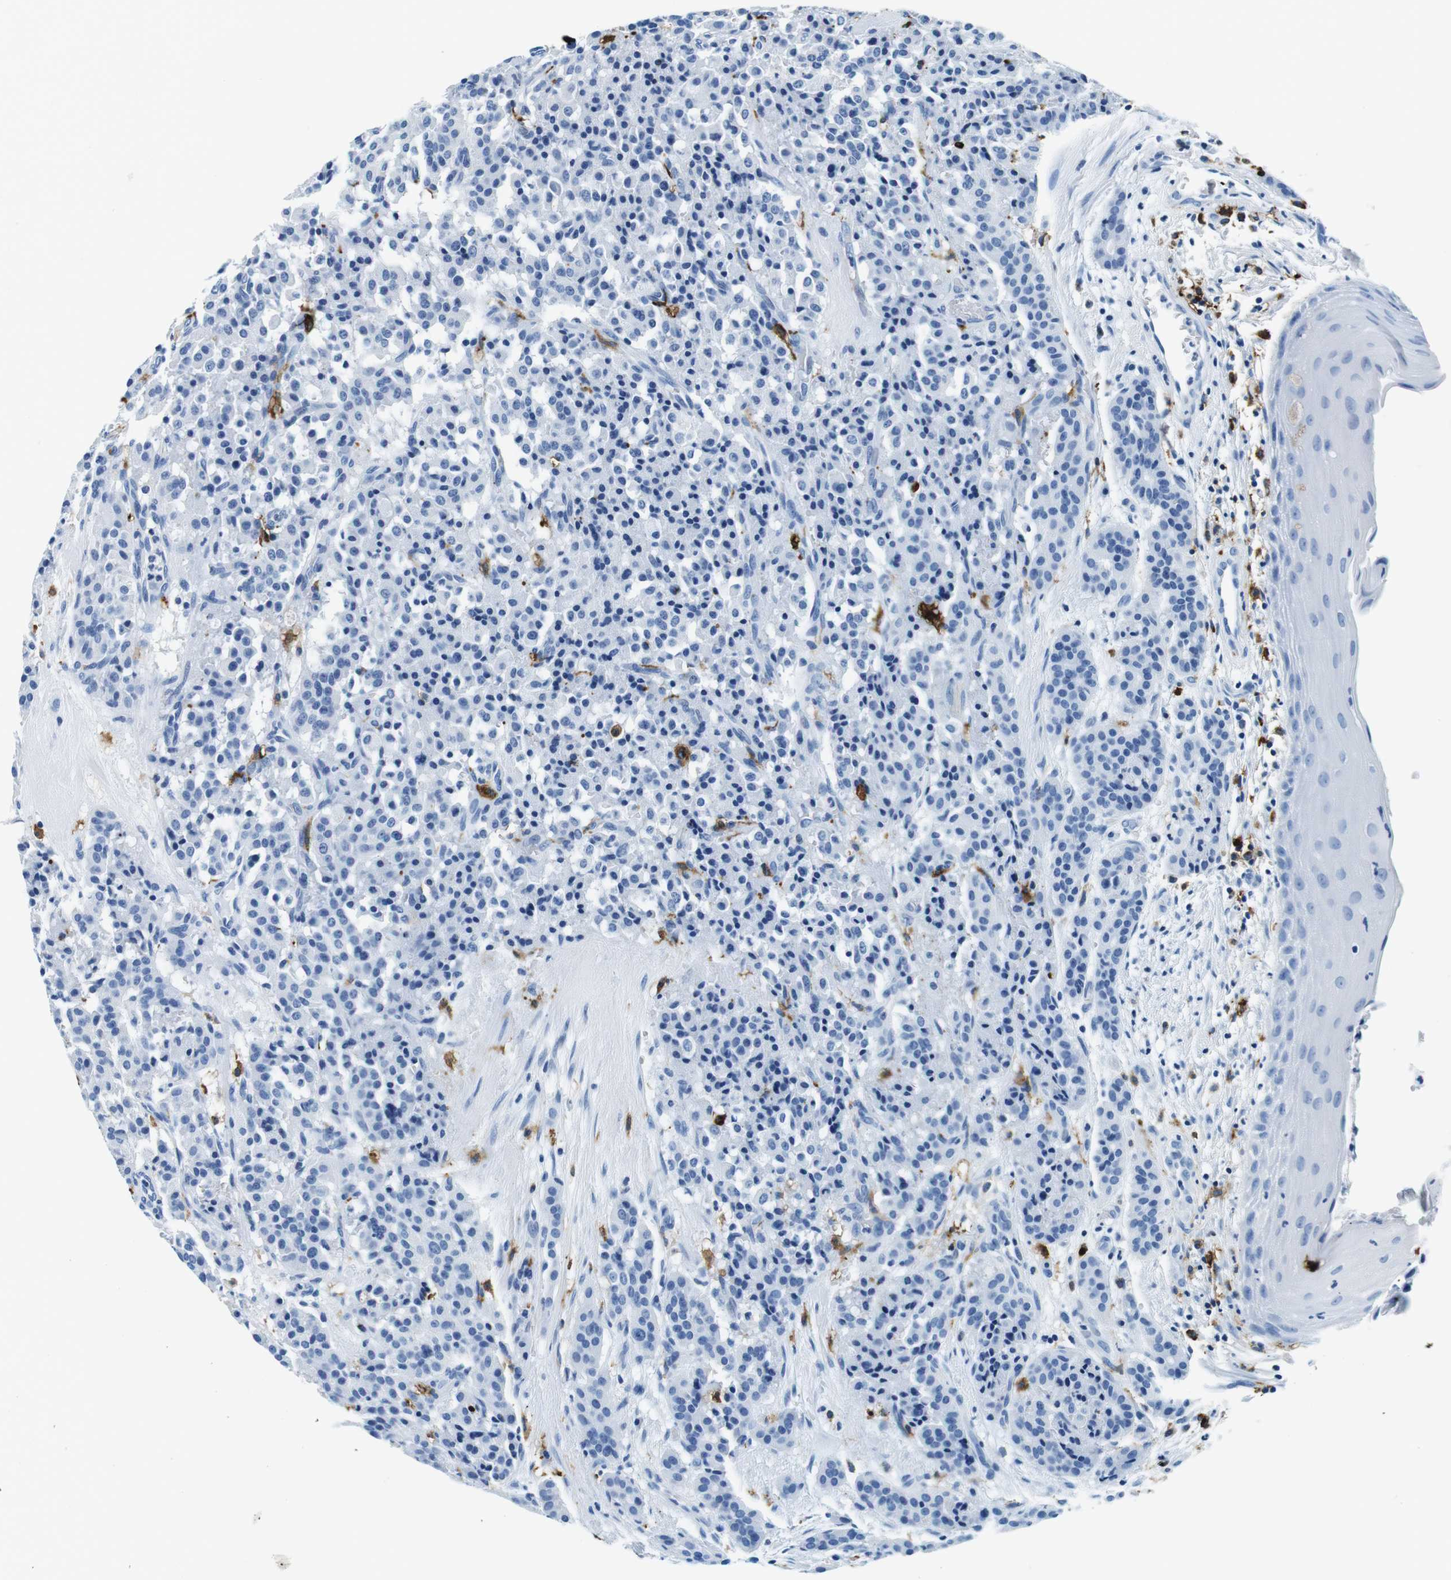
{"staining": {"intensity": "negative", "quantity": "none", "location": "none"}, "tissue": "carcinoid", "cell_type": "Tumor cells", "image_type": "cancer", "snomed": [{"axis": "morphology", "description": "Carcinoid, malignant, NOS"}, {"axis": "topography", "description": "Lung"}], "caption": "This is an immunohistochemistry (IHC) image of human carcinoid. There is no expression in tumor cells.", "gene": "HLA-DRB1", "patient": {"sex": "male", "age": 30}}